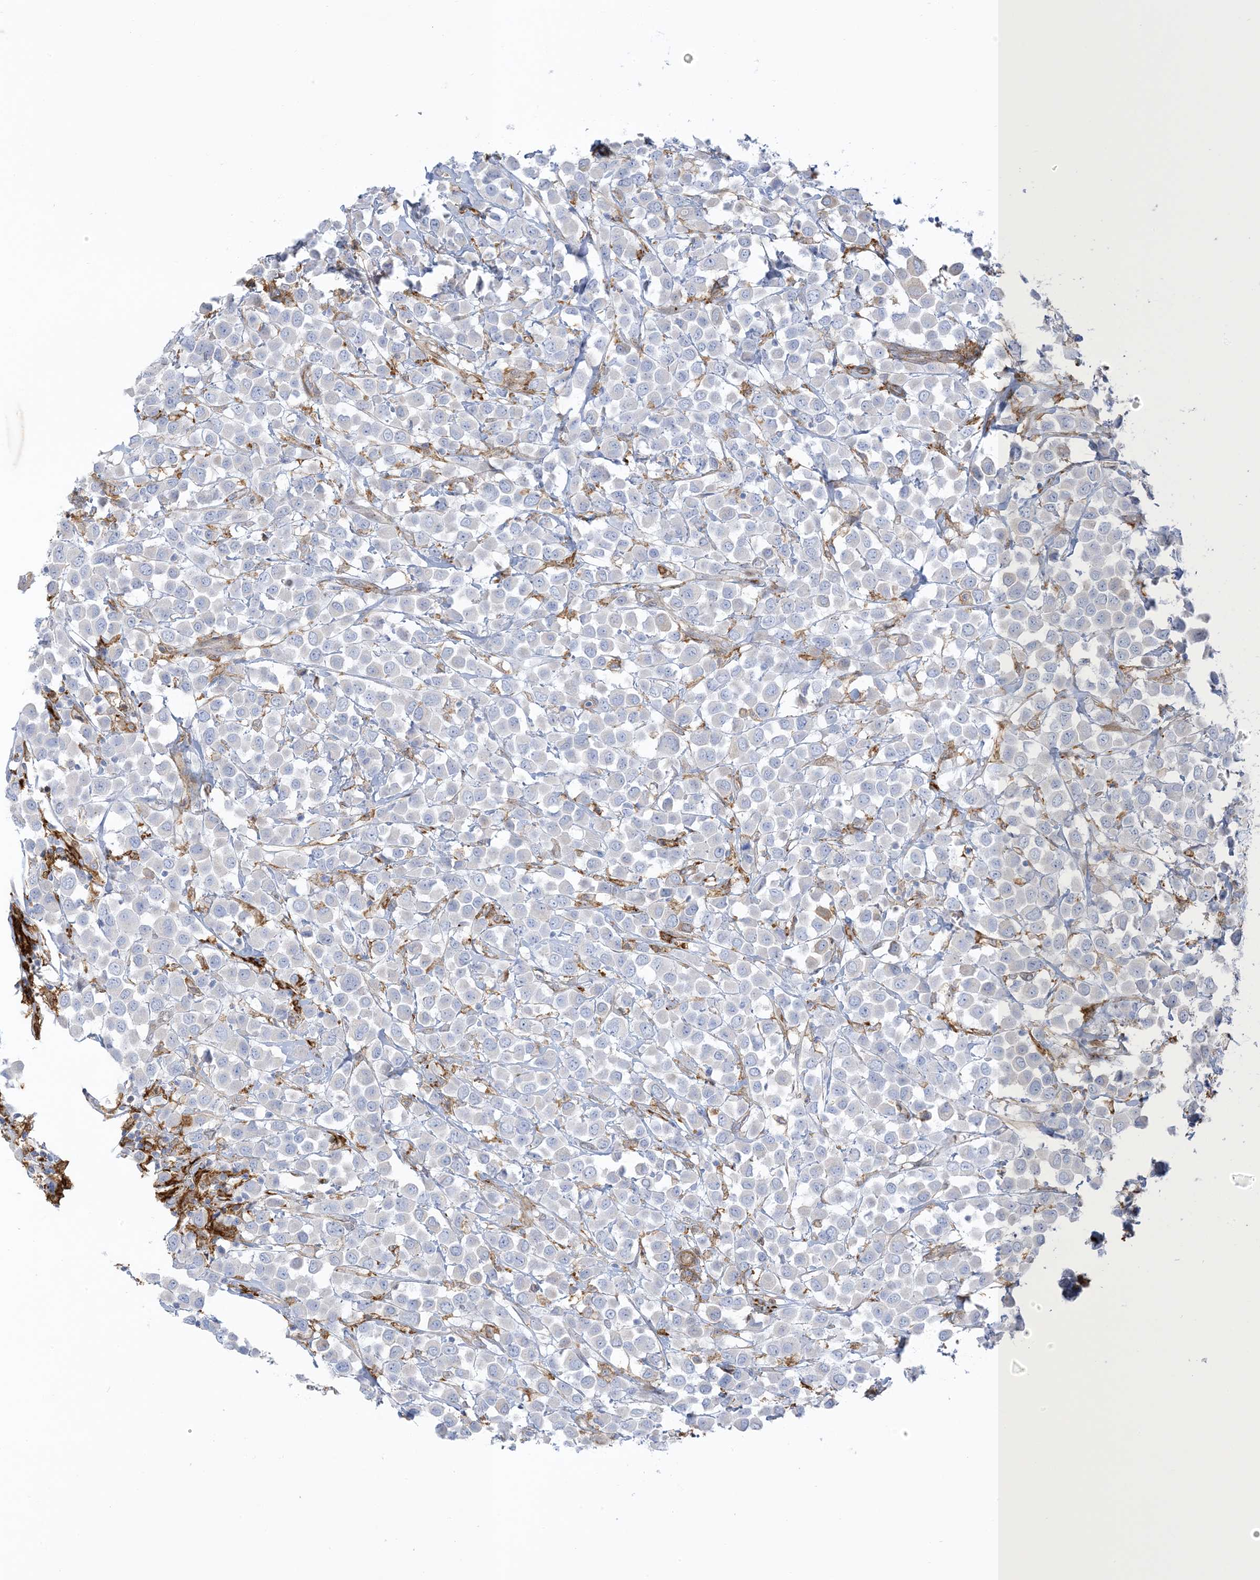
{"staining": {"intensity": "negative", "quantity": "none", "location": "none"}, "tissue": "breast cancer", "cell_type": "Tumor cells", "image_type": "cancer", "snomed": [{"axis": "morphology", "description": "Duct carcinoma"}, {"axis": "topography", "description": "Breast"}], "caption": "Breast intraductal carcinoma stained for a protein using immunohistochemistry (IHC) shows no expression tumor cells.", "gene": "ICMT", "patient": {"sex": "female", "age": 61}}